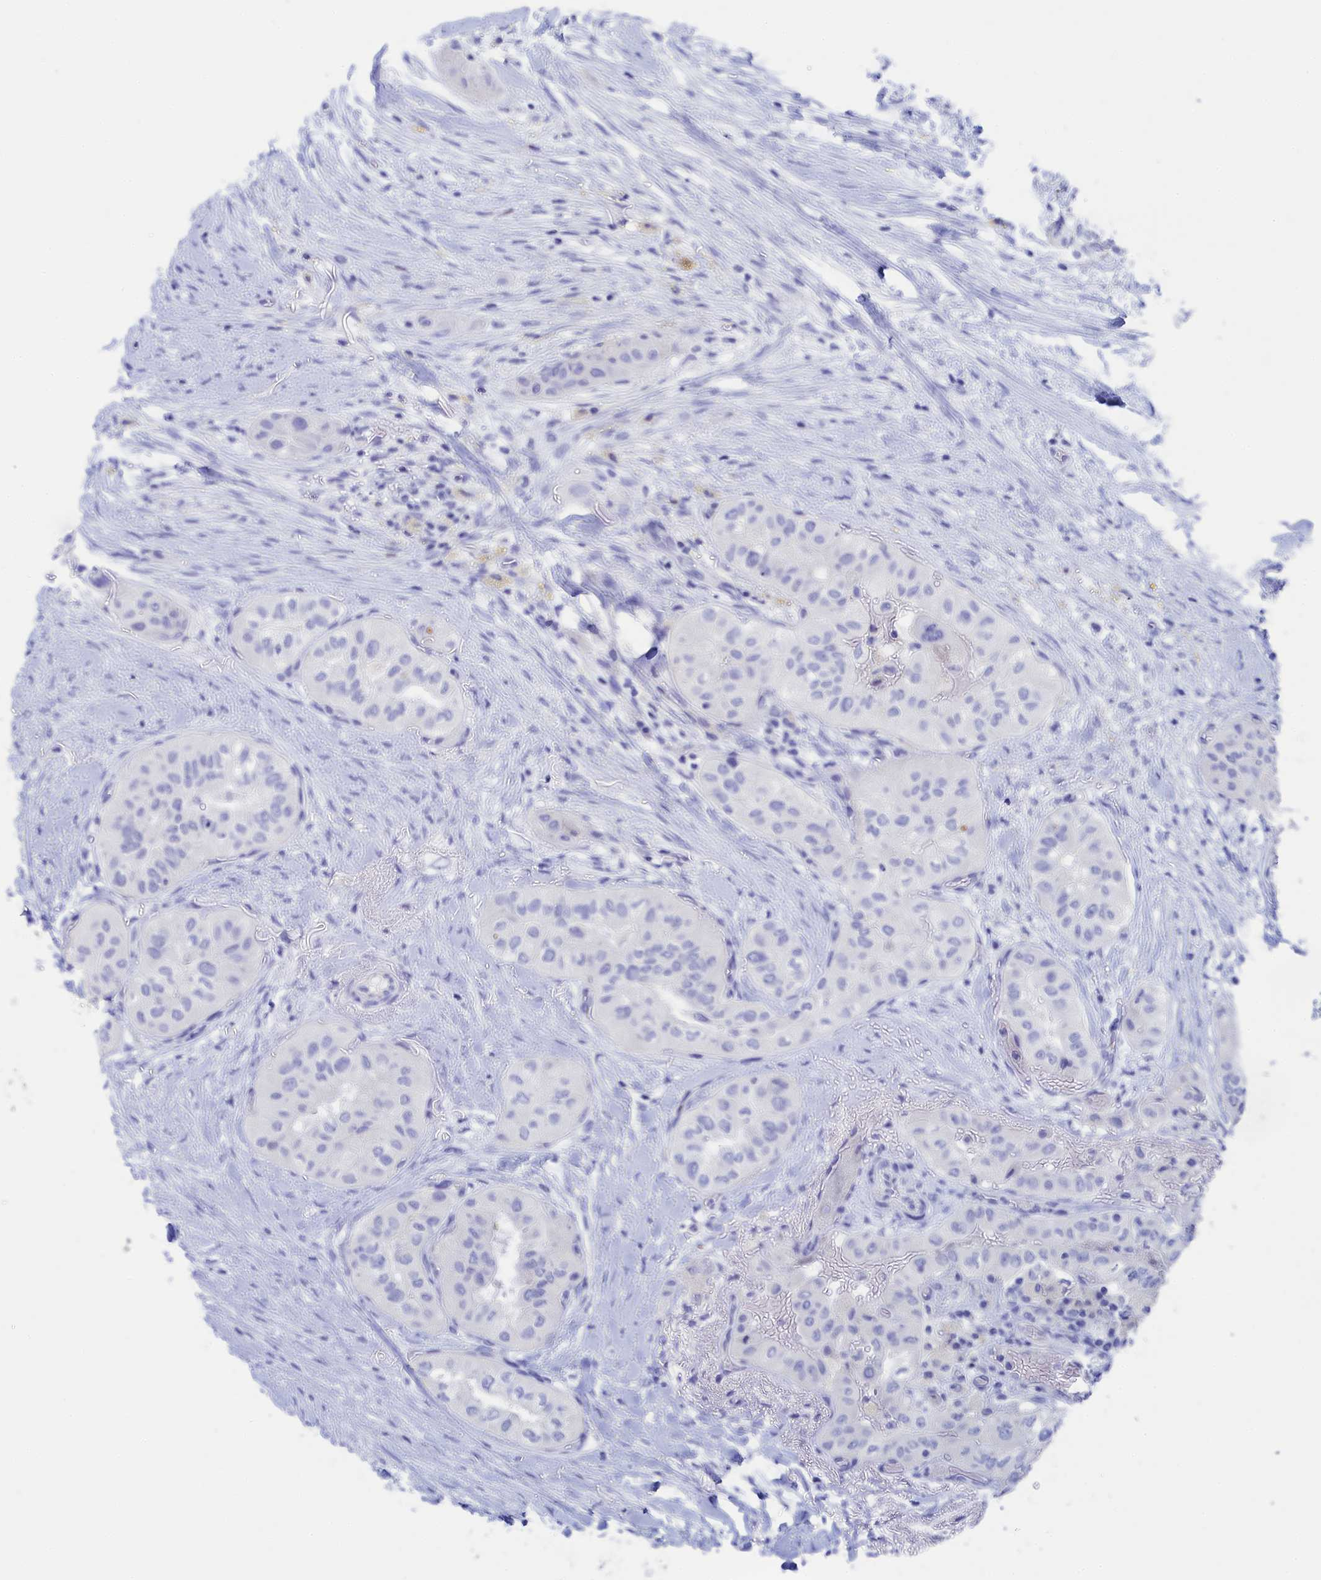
{"staining": {"intensity": "negative", "quantity": "none", "location": "none"}, "tissue": "head and neck cancer", "cell_type": "Tumor cells", "image_type": "cancer", "snomed": [{"axis": "morphology", "description": "Adenocarcinoma, NOS"}, {"axis": "topography", "description": "Head-Neck"}], "caption": "DAB immunohistochemical staining of human head and neck adenocarcinoma reveals no significant expression in tumor cells.", "gene": "TRIM10", "patient": {"sex": "male", "age": 66}}